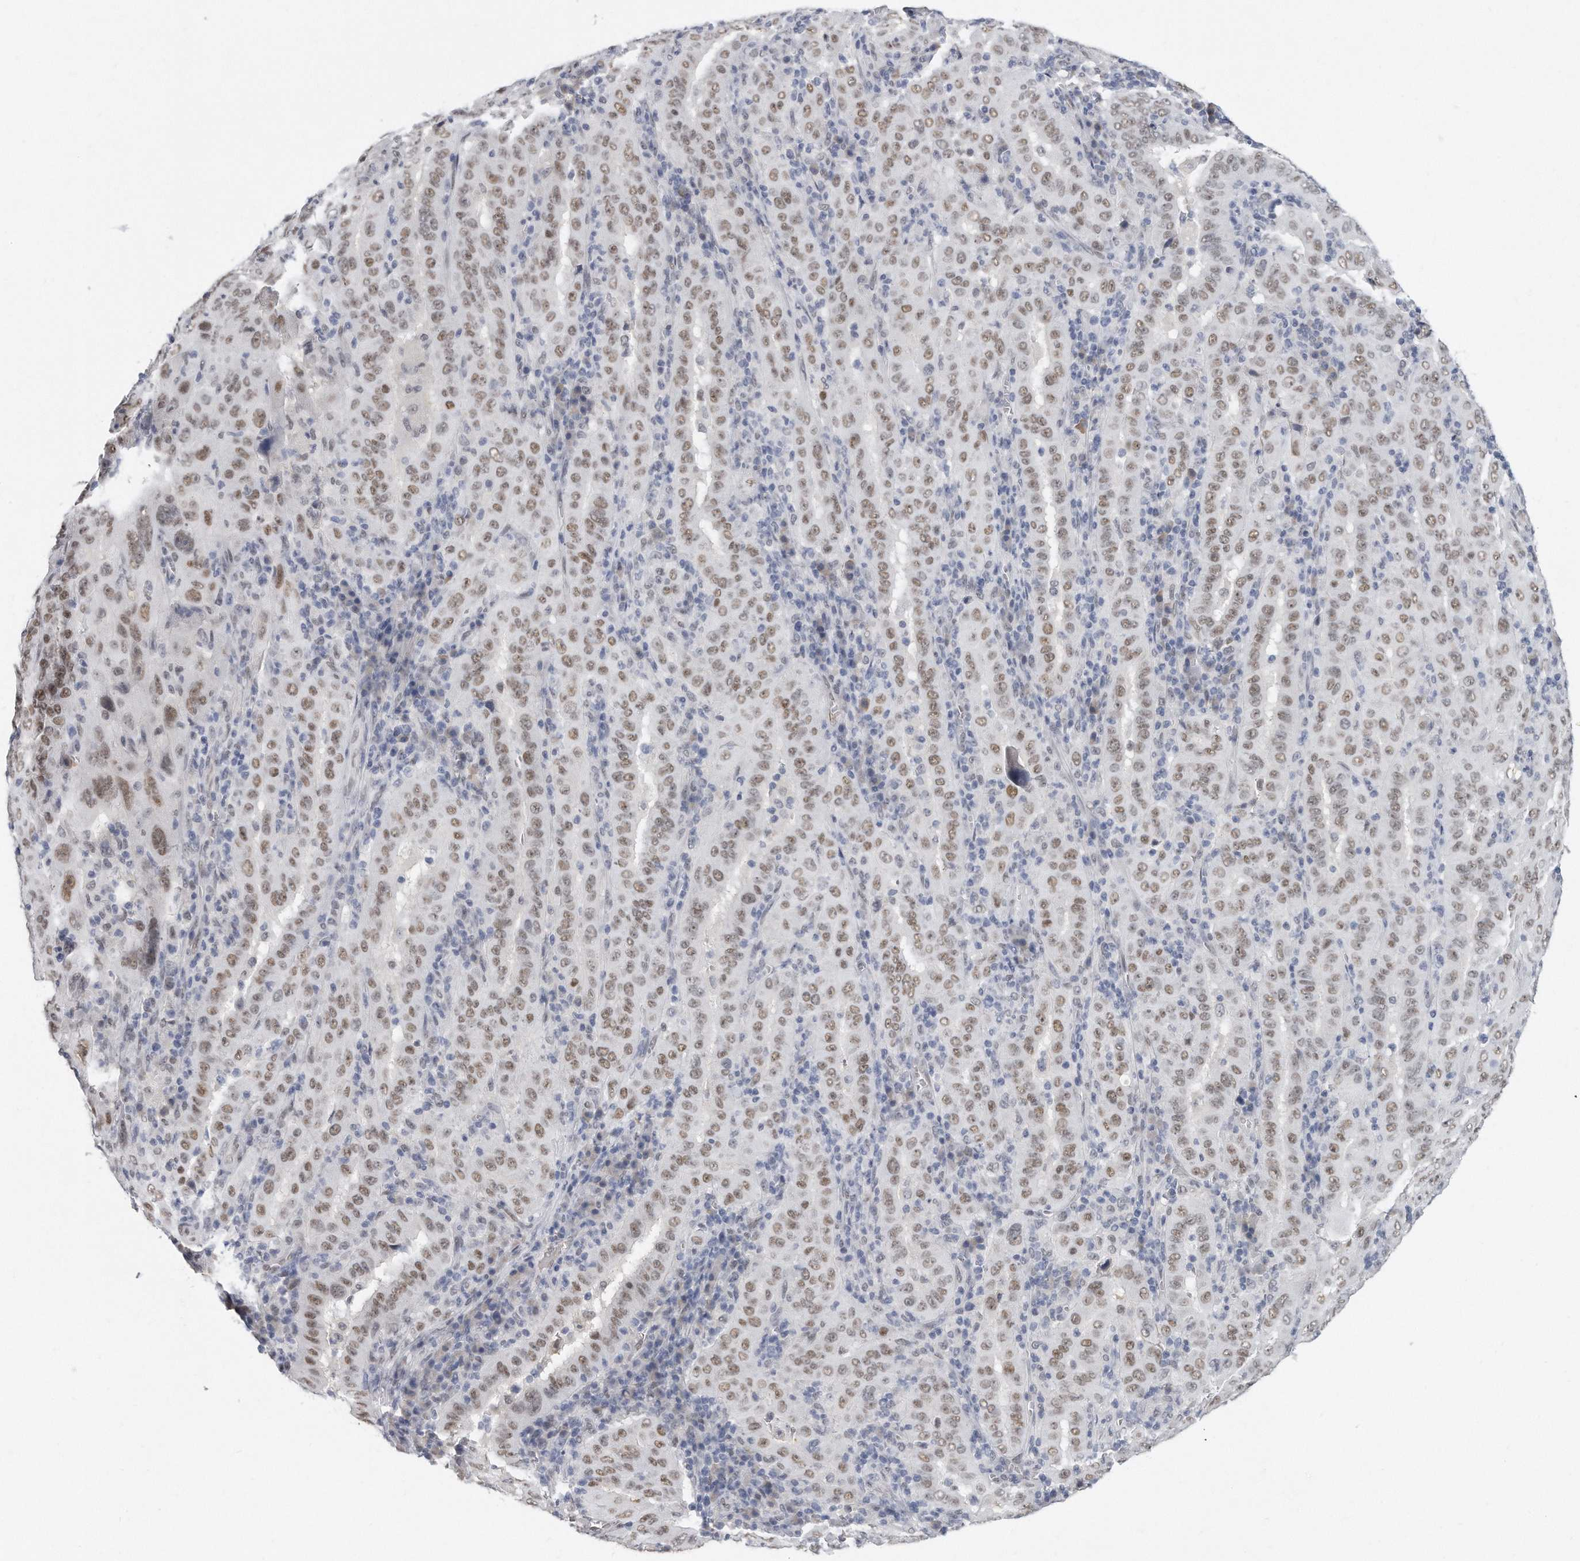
{"staining": {"intensity": "moderate", "quantity": ">75%", "location": "nuclear"}, "tissue": "pancreatic cancer", "cell_type": "Tumor cells", "image_type": "cancer", "snomed": [{"axis": "morphology", "description": "Adenocarcinoma, NOS"}, {"axis": "topography", "description": "Pancreas"}], "caption": "Tumor cells display medium levels of moderate nuclear expression in approximately >75% of cells in pancreatic adenocarcinoma. Using DAB (brown) and hematoxylin (blue) stains, captured at high magnification using brightfield microscopy.", "gene": "CTBP2", "patient": {"sex": "male", "age": 63}}